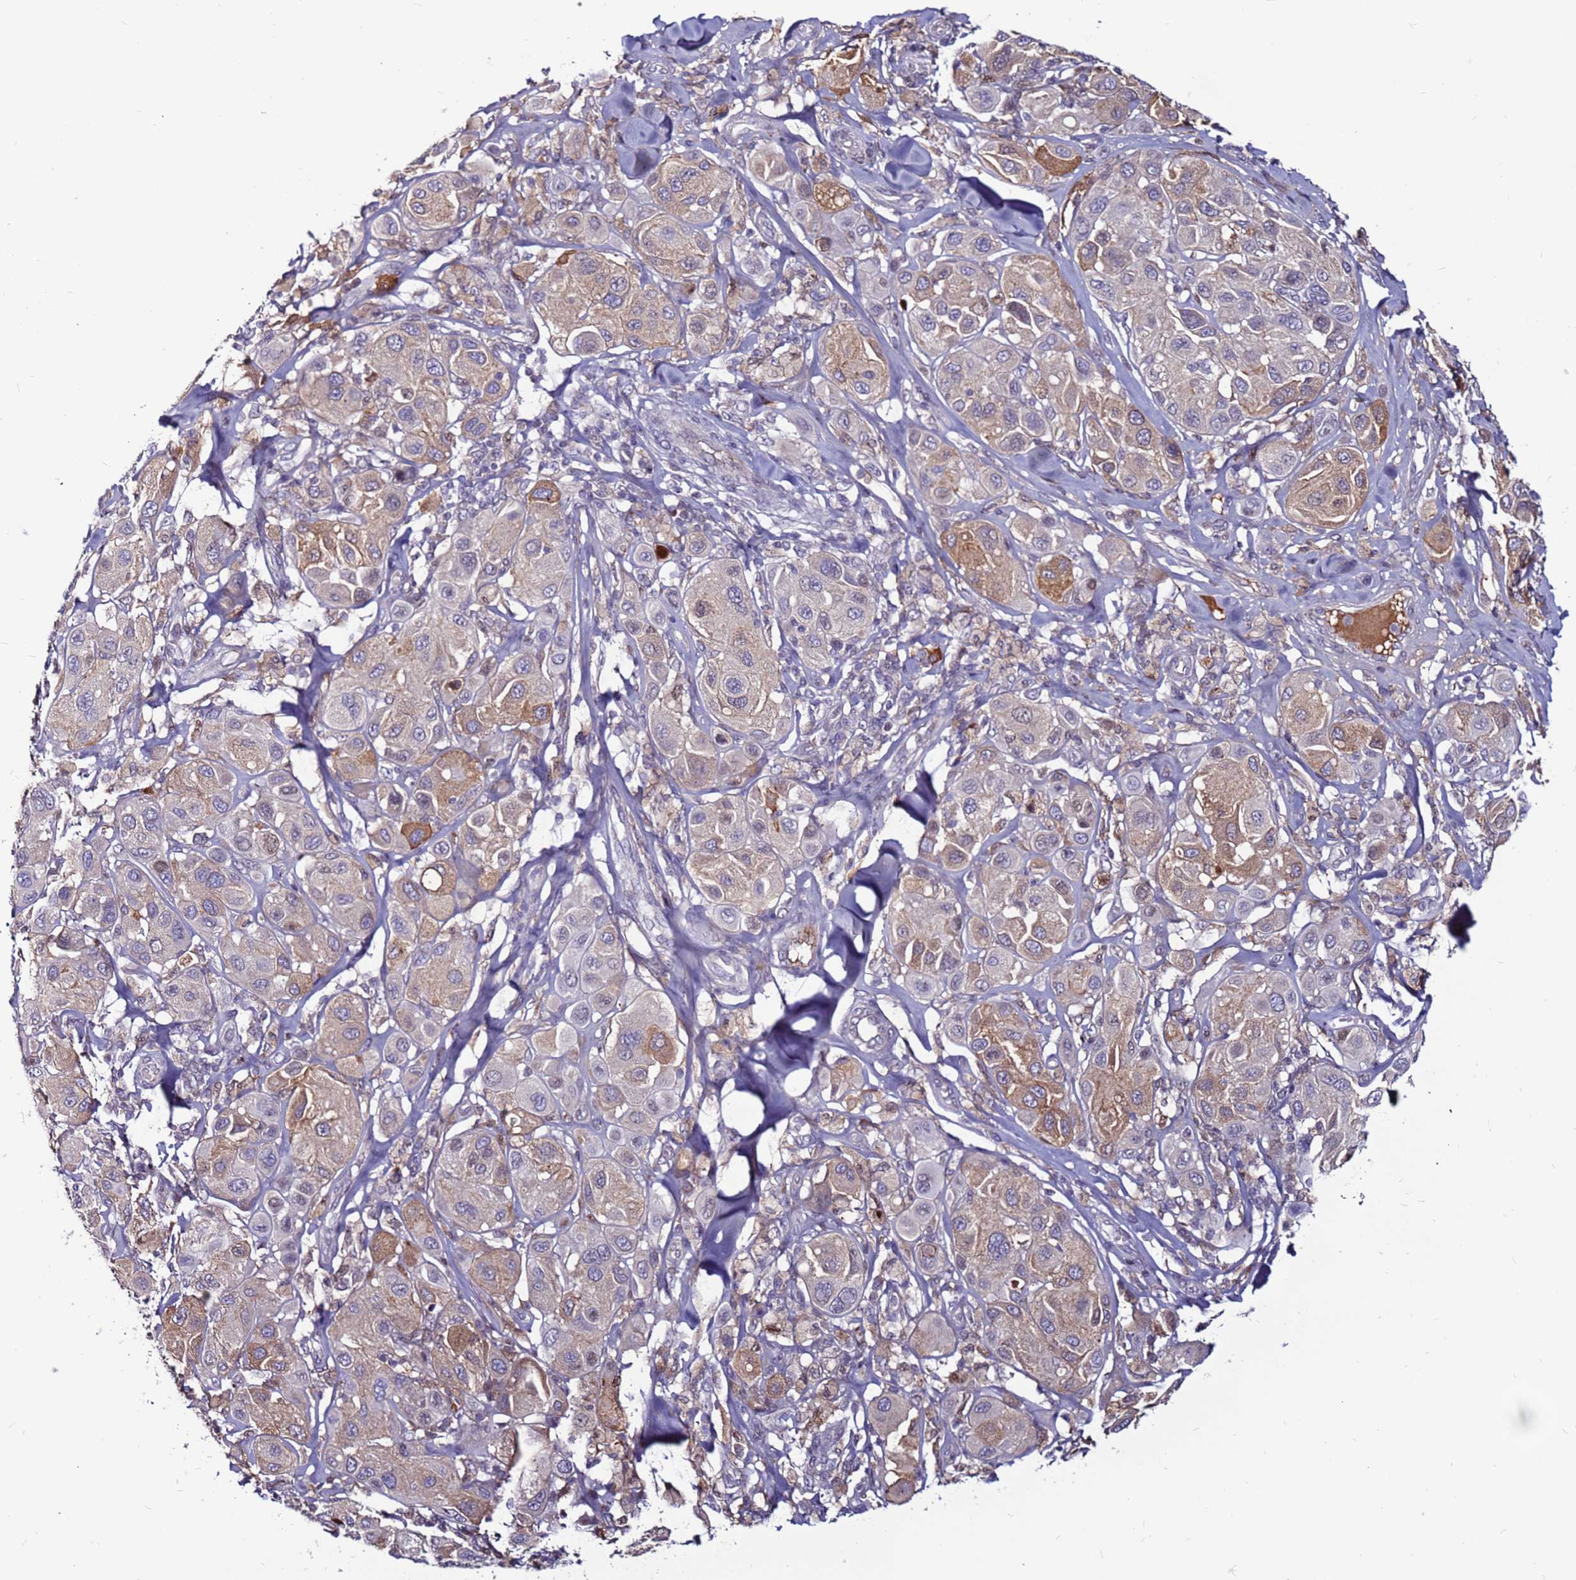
{"staining": {"intensity": "moderate", "quantity": "<25%", "location": "cytoplasmic/membranous"}, "tissue": "melanoma", "cell_type": "Tumor cells", "image_type": "cancer", "snomed": [{"axis": "morphology", "description": "Malignant melanoma, Metastatic site"}, {"axis": "topography", "description": "Skin"}], "caption": "Human malignant melanoma (metastatic site) stained with a protein marker shows moderate staining in tumor cells.", "gene": "CCDC71", "patient": {"sex": "male", "age": 41}}